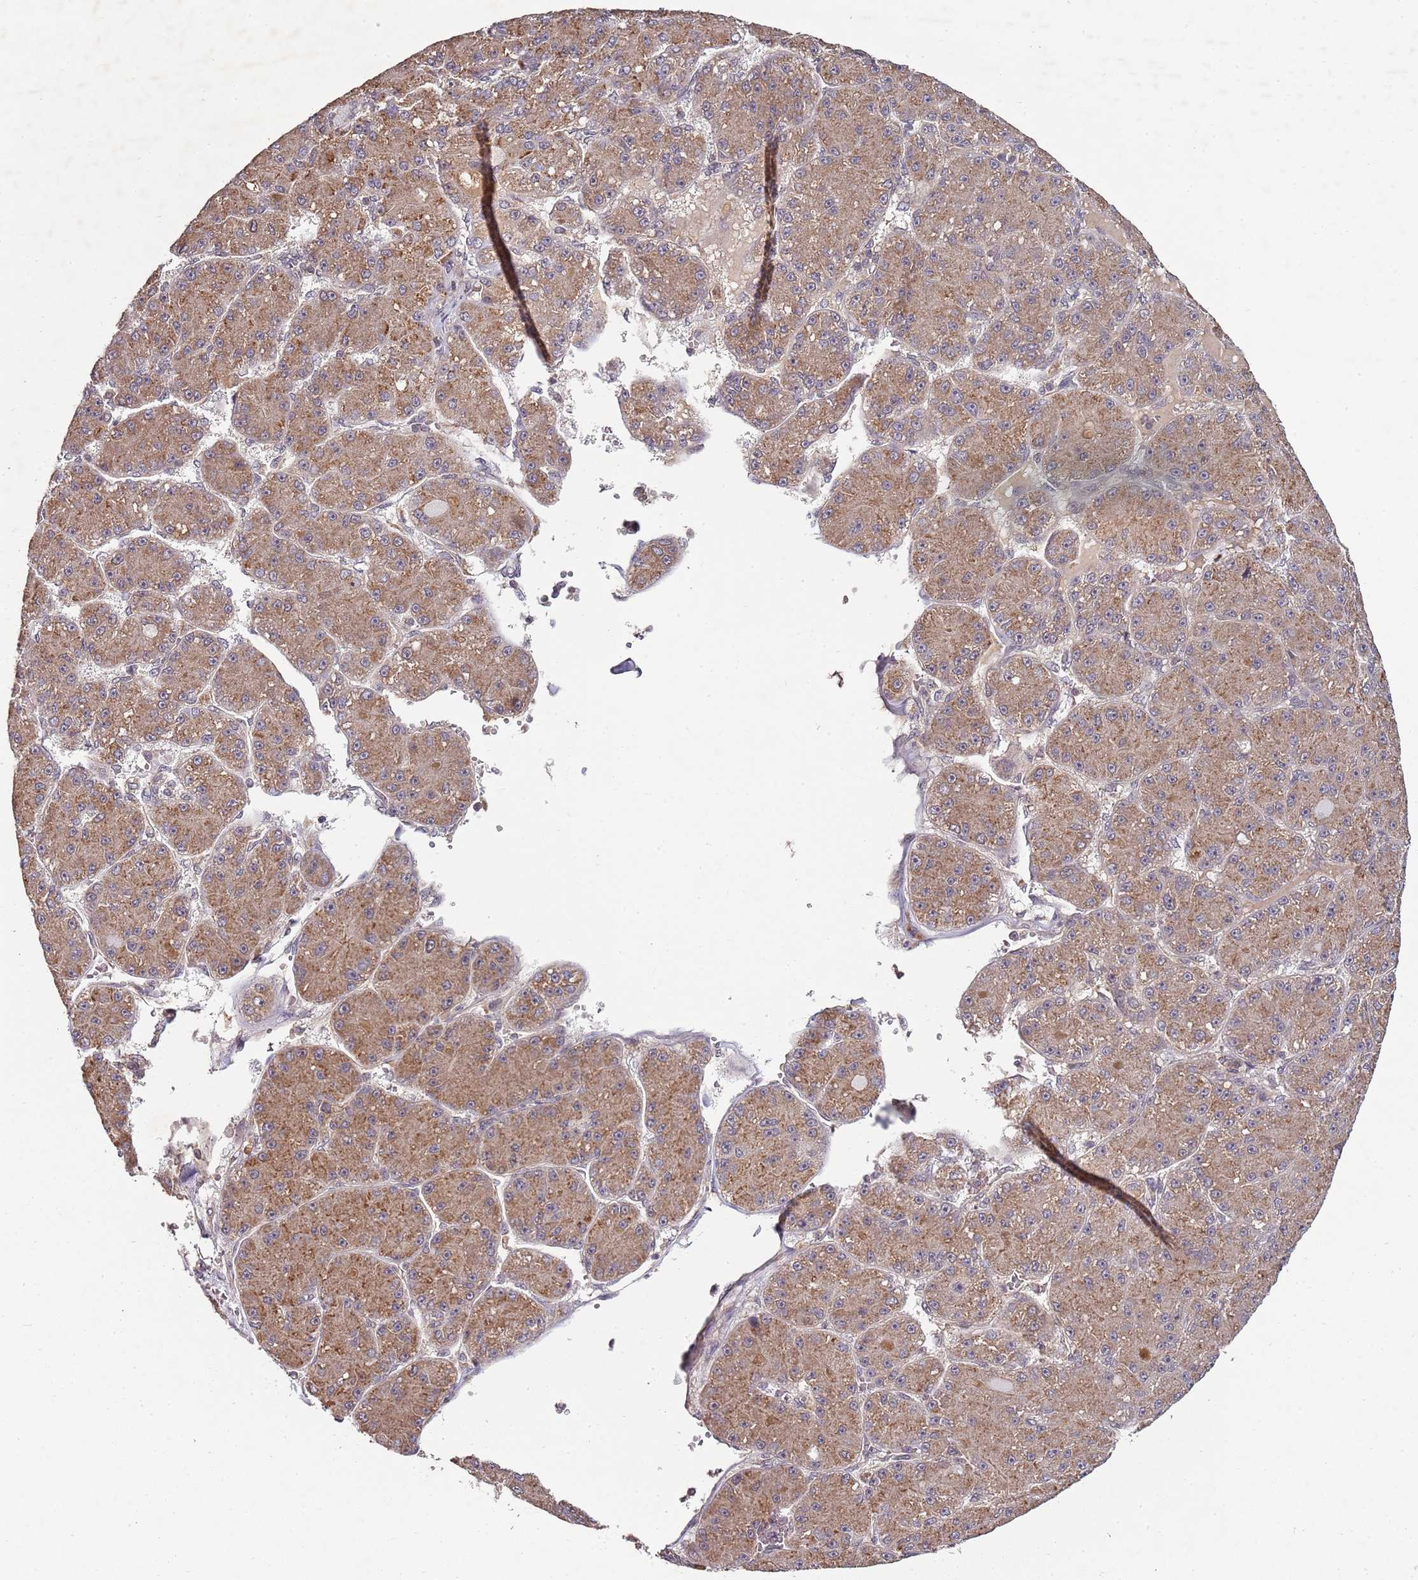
{"staining": {"intensity": "moderate", "quantity": ">75%", "location": "cytoplasmic/membranous"}, "tissue": "liver cancer", "cell_type": "Tumor cells", "image_type": "cancer", "snomed": [{"axis": "morphology", "description": "Carcinoma, Hepatocellular, NOS"}, {"axis": "topography", "description": "Liver"}], "caption": "This is a photomicrograph of immunohistochemistry (IHC) staining of liver hepatocellular carcinoma, which shows moderate staining in the cytoplasmic/membranous of tumor cells.", "gene": "LIN37", "patient": {"sex": "male", "age": 67}}